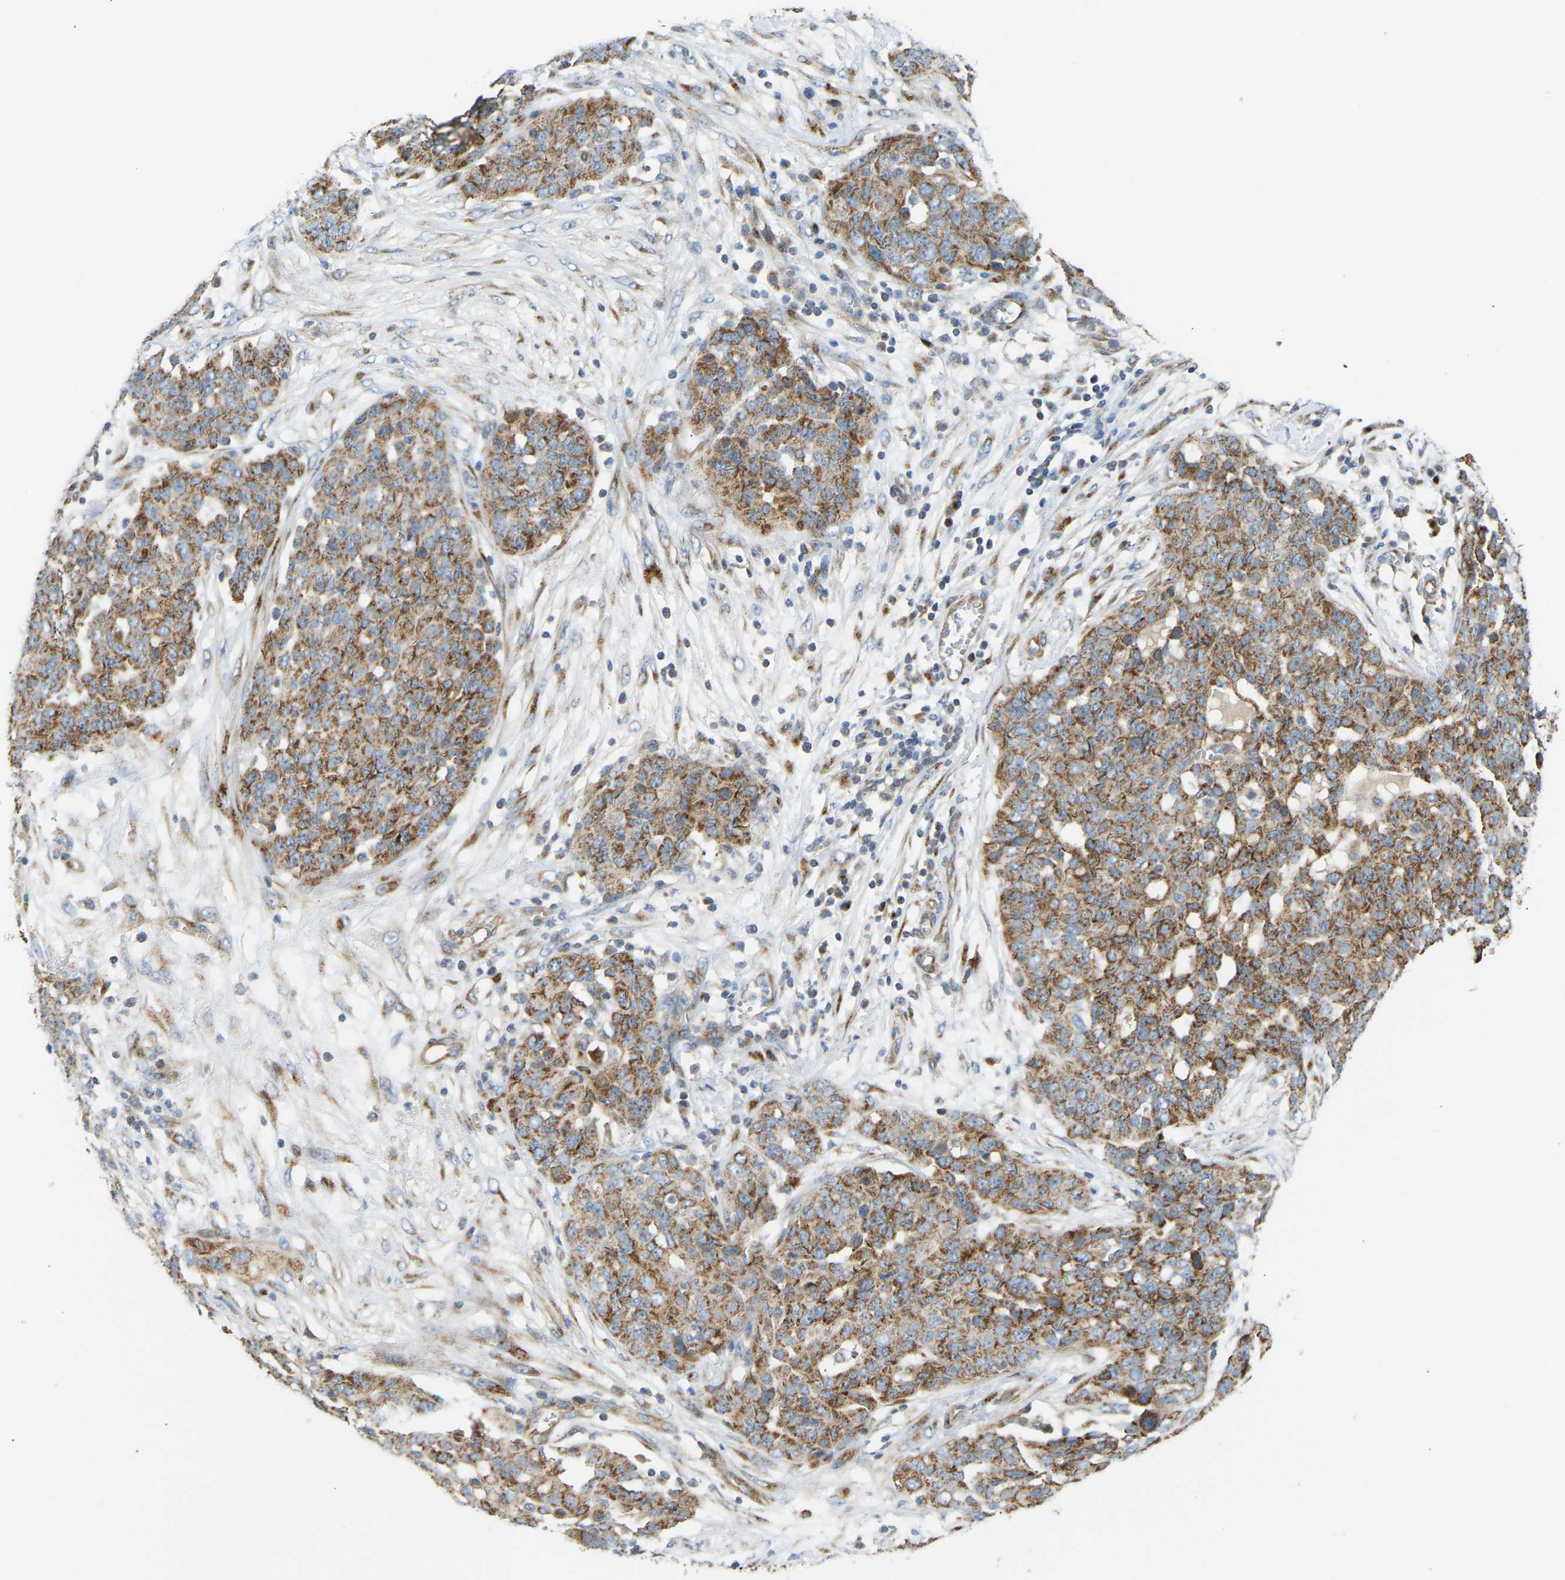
{"staining": {"intensity": "strong", "quantity": ">75%", "location": "cytoplasmic/membranous"}, "tissue": "ovarian cancer", "cell_type": "Tumor cells", "image_type": "cancer", "snomed": [{"axis": "morphology", "description": "Cystadenocarcinoma, serous, NOS"}, {"axis": "topography", "description": "Soft tissue"}, {"axis": "topography", "description": "Ovary"}], "caption": "There is high levels of strong cytoplasmic/membranous positivity in tumor cells of serous cystadenocarcinoma (ovarian), as demonstrated by immunohistochemical staining (brown color).", "gene": "YIPF2", "patient": {"sex": "female", "age": 57}}